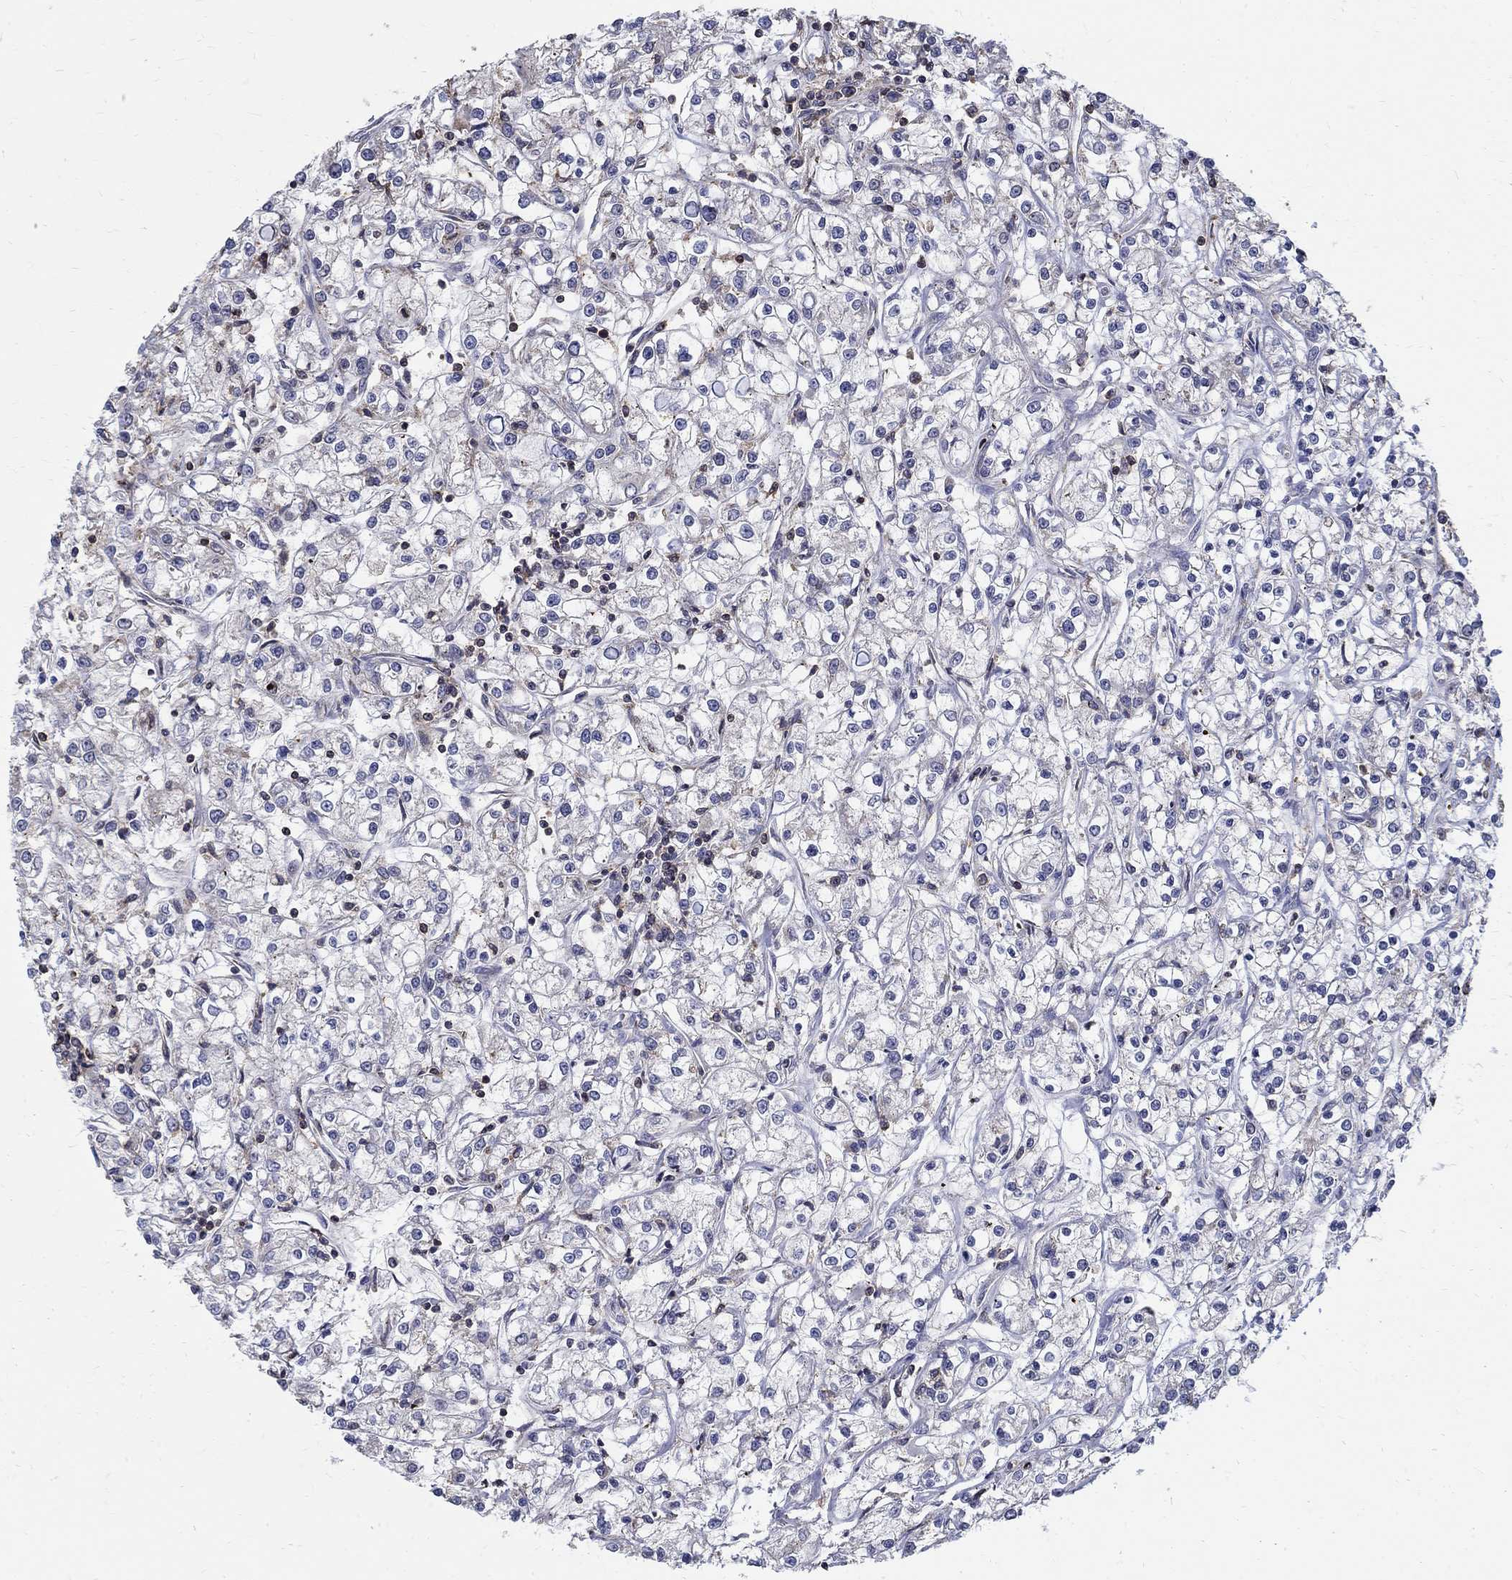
{"staining": {"intensity": "negative", "quantity": "none", "location": "none"}, "tissue": "renal cancer", "cell_type": "Tumor cells", "image_type": "cancer", "snomed": [{"axis": "morphology", "description": "Adenocarcinoma, NOS"}, {"axis": "topography", "description": "Kidney"}], "caption": "High power microscopy image of an IHC photomicrograph of renal adenocarcinoma, revealing no significant positivity in tumor cells. Brightfield microscopy of IHC stained with DAB (3,3'-diaminobenzidine) (brown) and hematoxylin (blue), captured at high magnification.", "gene": "AGAP2", "patient": {"sex": "female", "age": 59}}